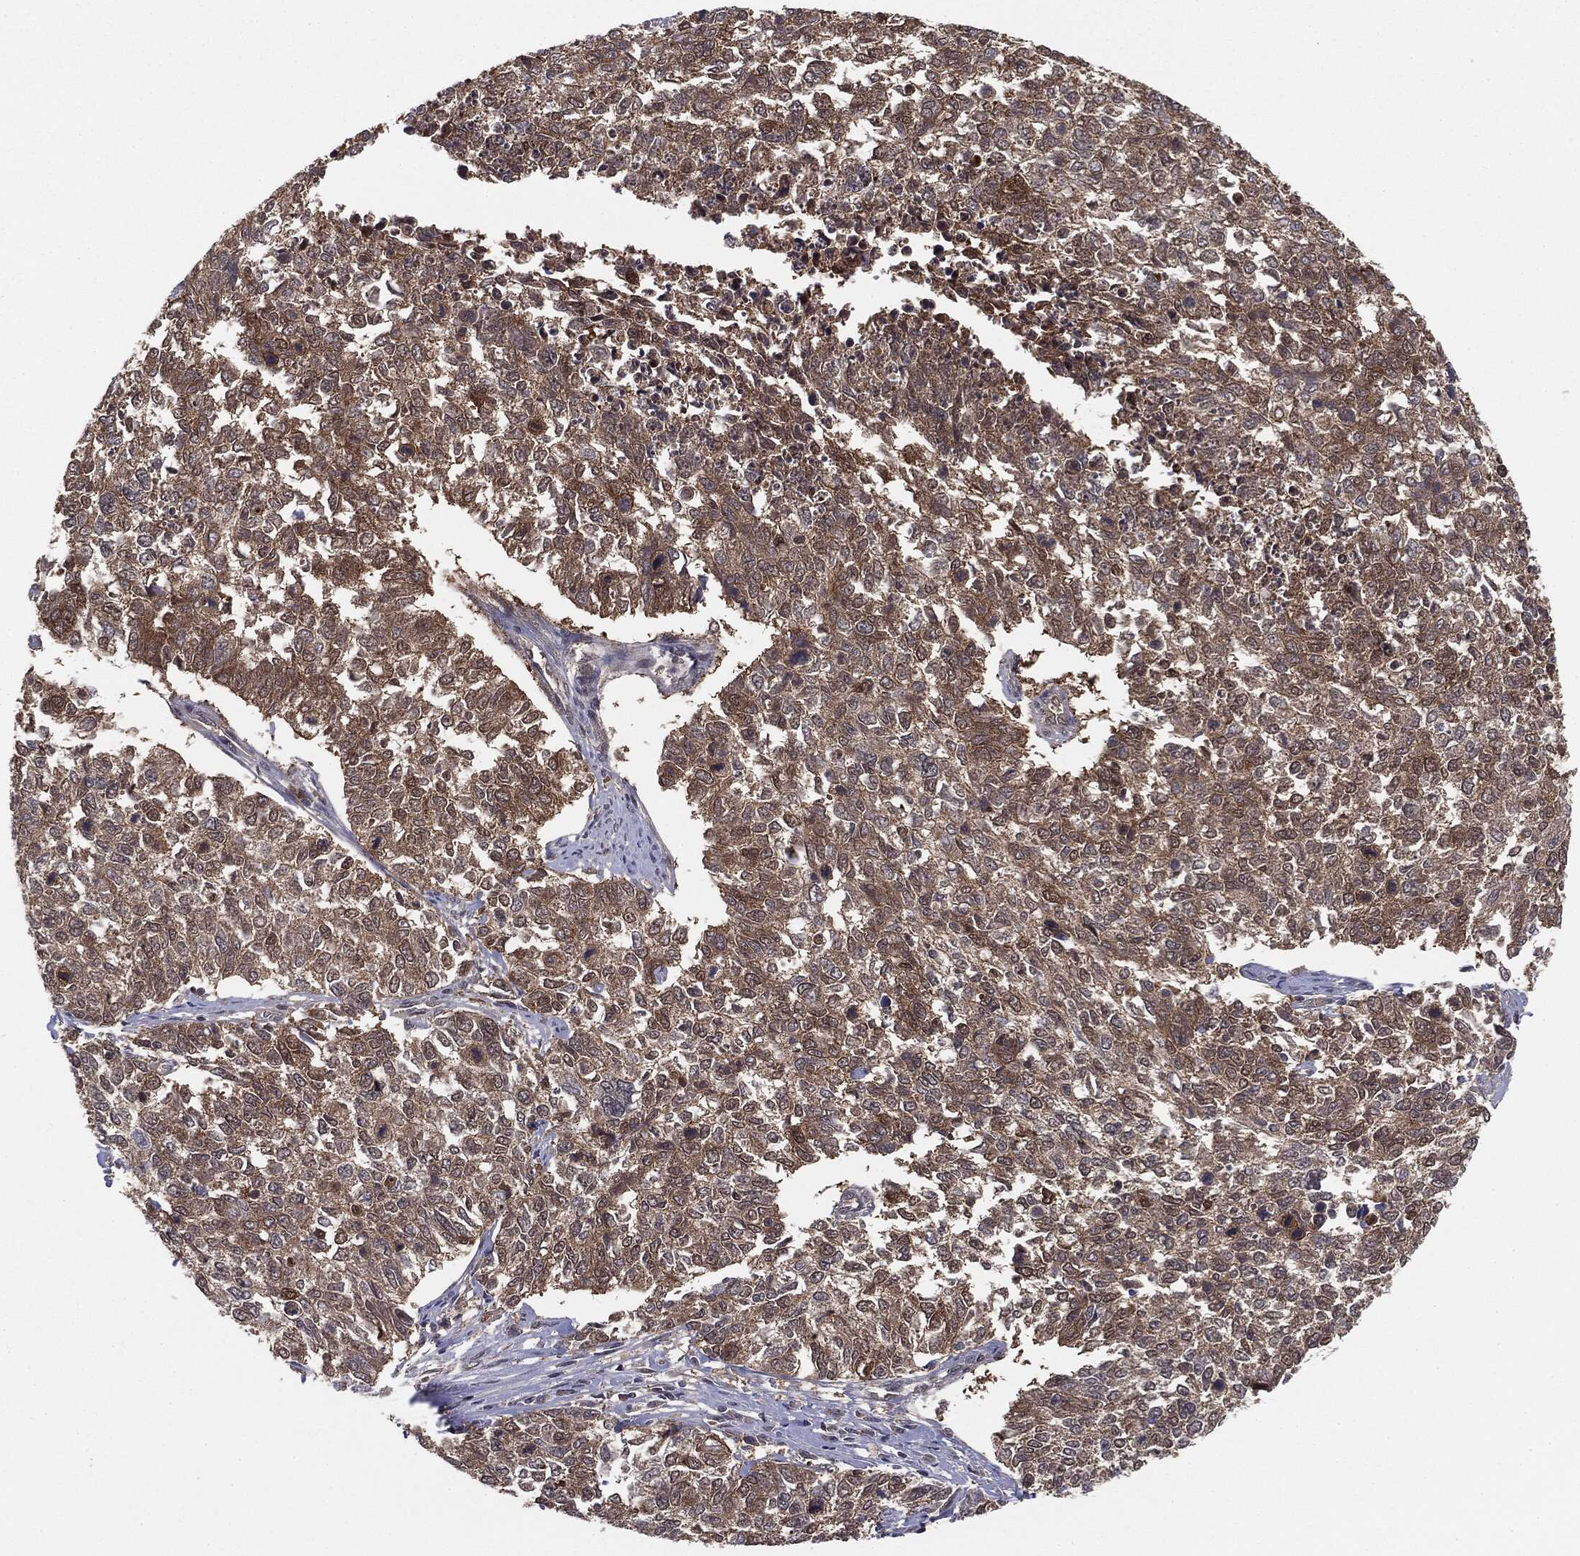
{"staining": {"intensity": "moderate", "quantity": ">75%", "location": "cytoplasmic/membranous"}, "tissue": "cervical cancer", "cell_type": "Tumor cells", "image_type": "cancer", "snomed": [{"axis": "morphology", "description": "Adenocarcinoma, NOS"}, {"axis": "topography", "description": "Cervix"}], "caption": "Human cervical cancer stained with a protein marker demonstrates moderate staining in tumor cells.", "gene": "KRT7", "patient": {"sex": "female", "age": 63}}